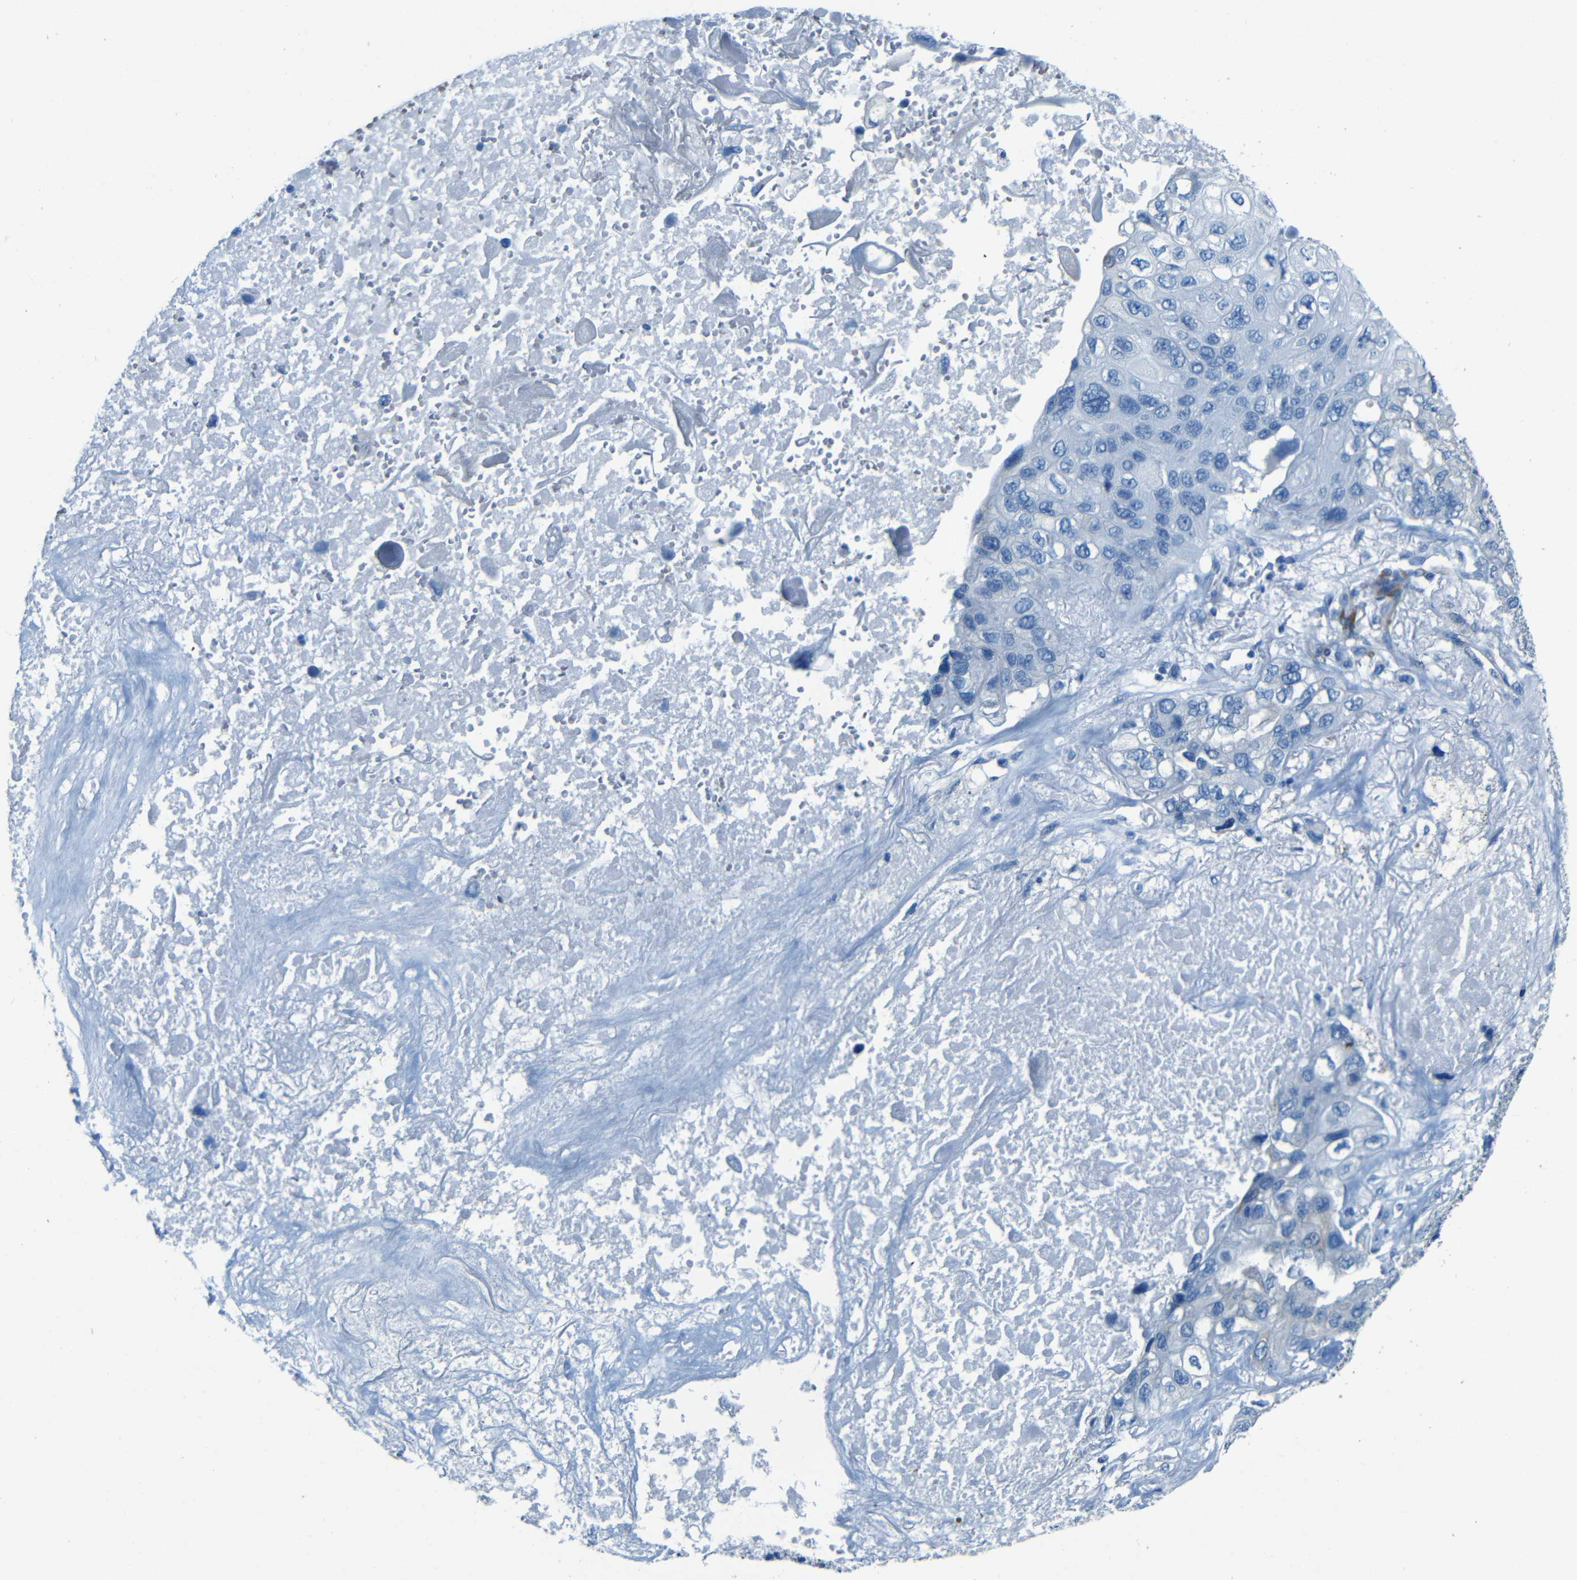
{"staining": {"intensity": "negative", "quantity": "none", "location": "none"}, "tissue": "lung cancer", "cell_type": "Tumor cells", "image_type": "cancer", "snomed": [{"axis": "morphology", "description": "Squamous cell carcinoma, NOS"}, {"axis": "topography", "description": "Lung"}], "caption": "The photomicrograph demonstrates no significant expression in tumor cells of squamous cell carcinoma (lung). (DAB immunohistochemistry, high magnification).", "gene": "MAP2", "patient": {"sex": "female", "age": 73}}